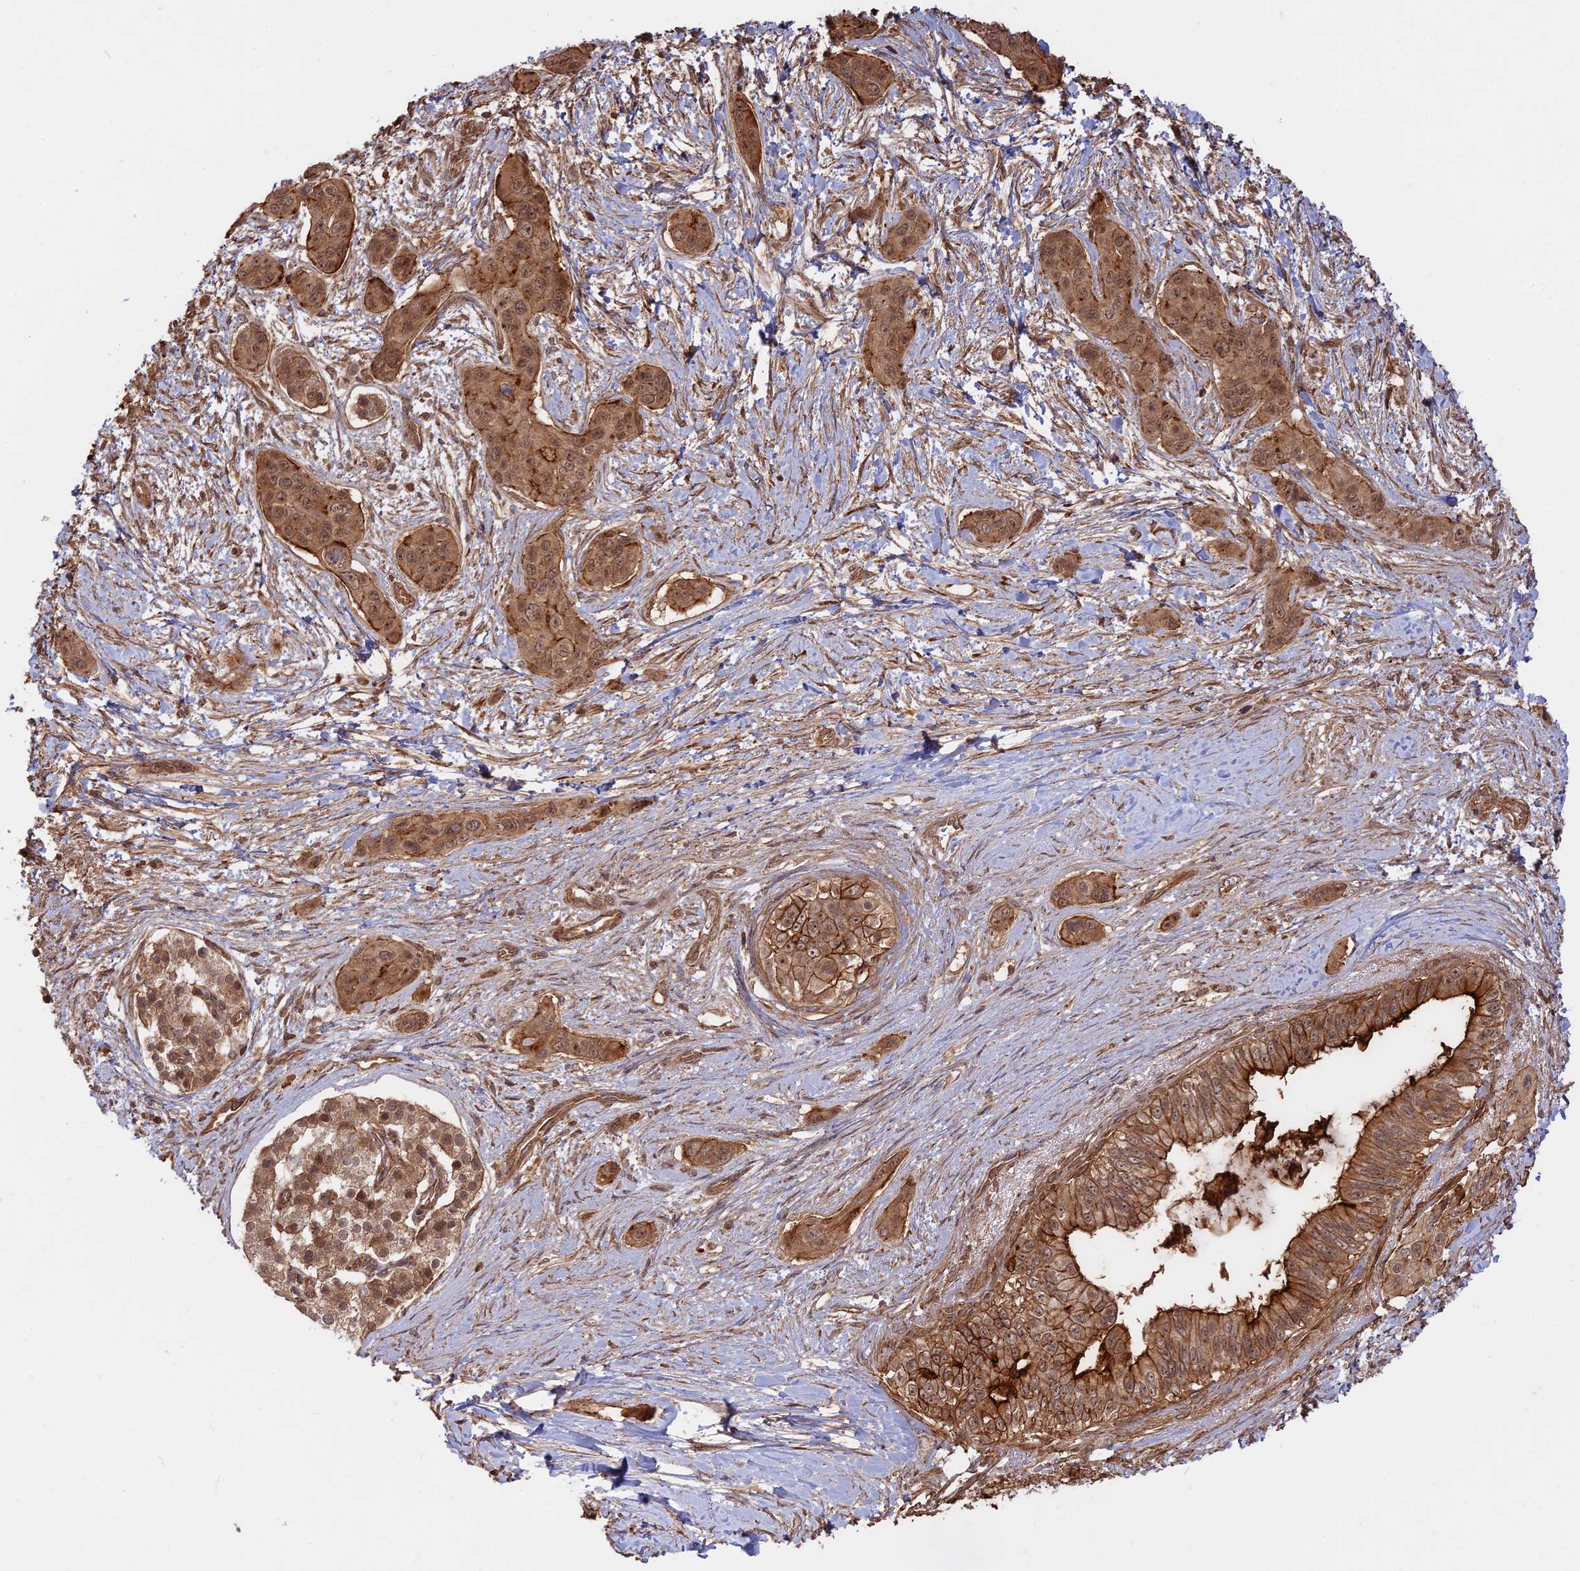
{"staining": {"intensity": "moderate", "quantity": ">75%", "location": "cytoplasmic/membranous"}, "tissue": "pancreatic cancer", "cell_type": "Tumor cells", "image_type": "cancer", "snomed": [{"axis": "morphology", "description": "Adenocarcinoma, NOS"}, {"axis": "topography", "description": "Pancreas"}], "caption": "Immunohistochemical staining of pancreatic cancer (adenocarcinoma) demonstrates moderate cytoplasmic/membranous protein positivity in about >75% of tumor cells.", "gene": "CCDC174", "patient": {"sex": "male", "age": 72}}